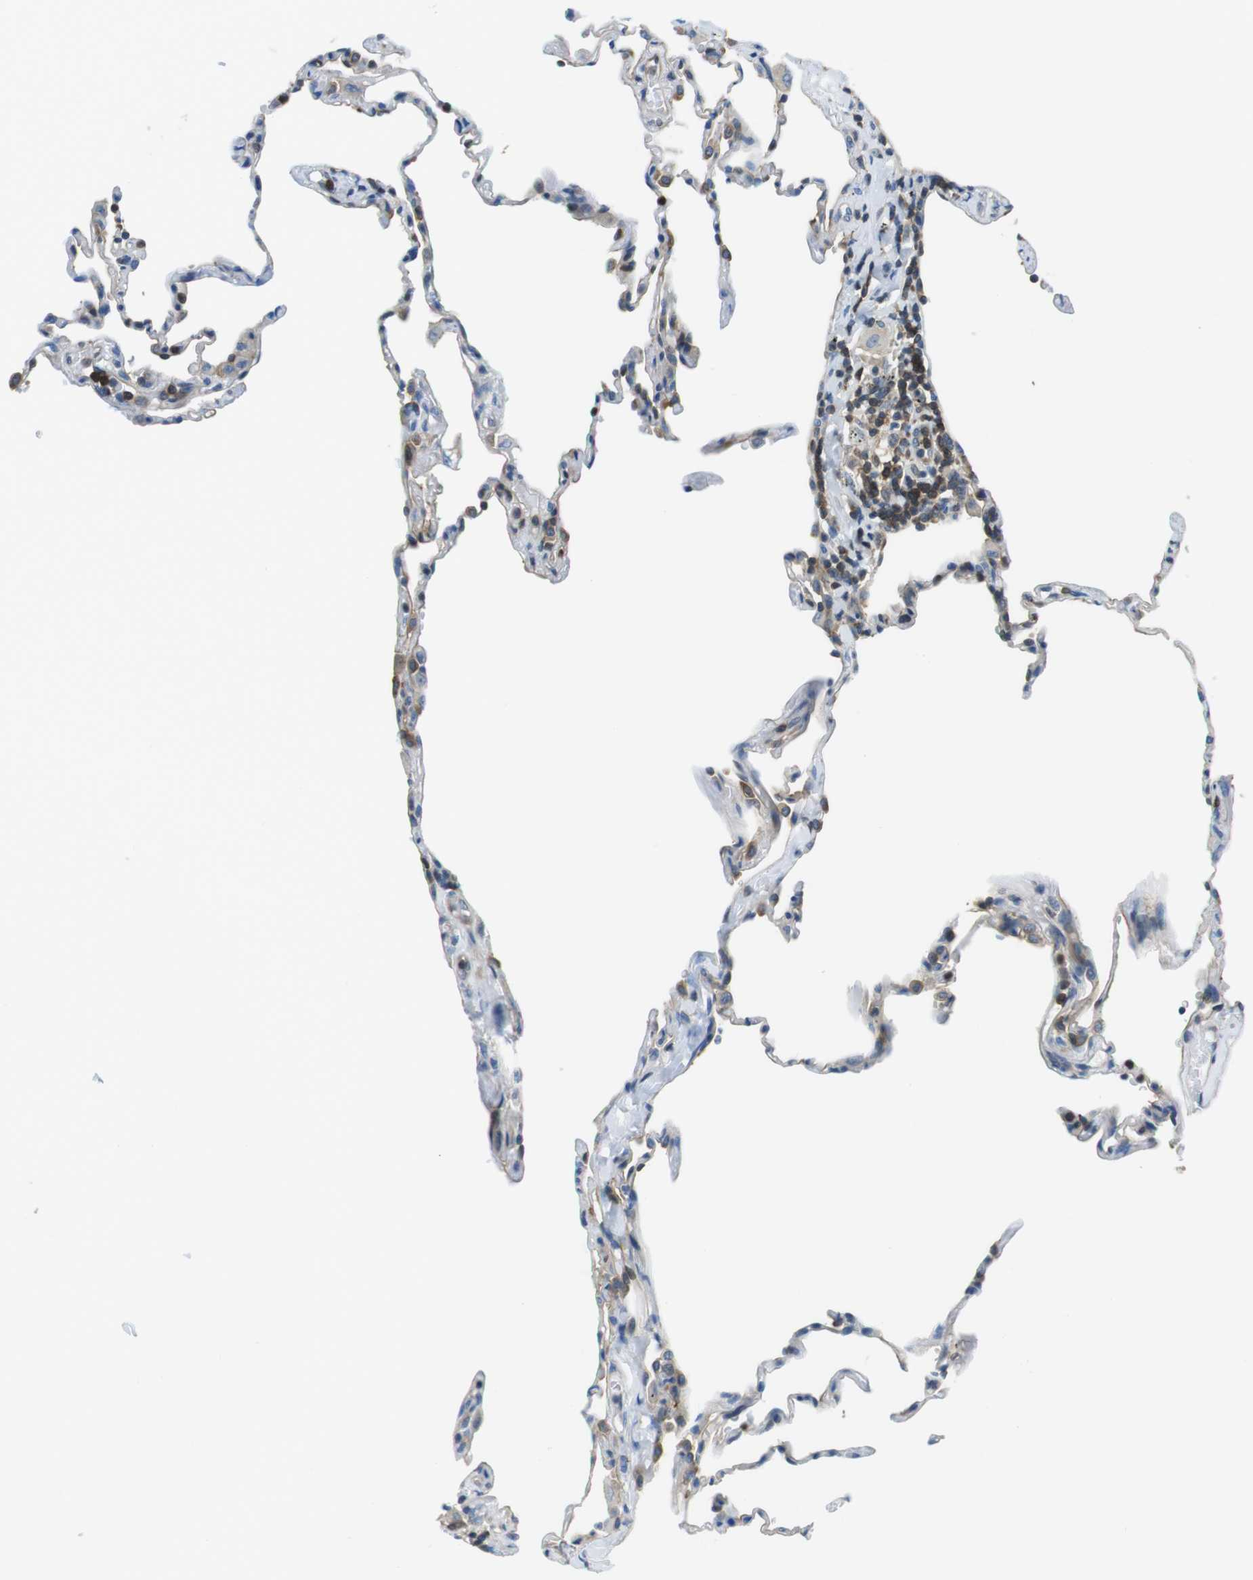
{"staining": {"intensity": "moderate", "quantity": "<25%", "location": "cytoplasmic/membranous"}, "tissue": "lung", "cell_type": "Alveolar cells", "image_type": "normal", "snomed": [{"axis": "morphology", "description": "Normal tissue, NOS"}, {"axis": "topography", "description": "Lung"}], "caption": "A brown stain highlights moderate cytoplasmic/membranous staining of a protein in alveolar cells of unremarkable human lung. The protein of interest is stained brown, and the nuclei are stained in blue (DAB (3,3'-diaminobenzidine) IHC with brightfield microscopy, high magnification).", "gene": "TES", "patient": {"sex": "male", "age": 59}}